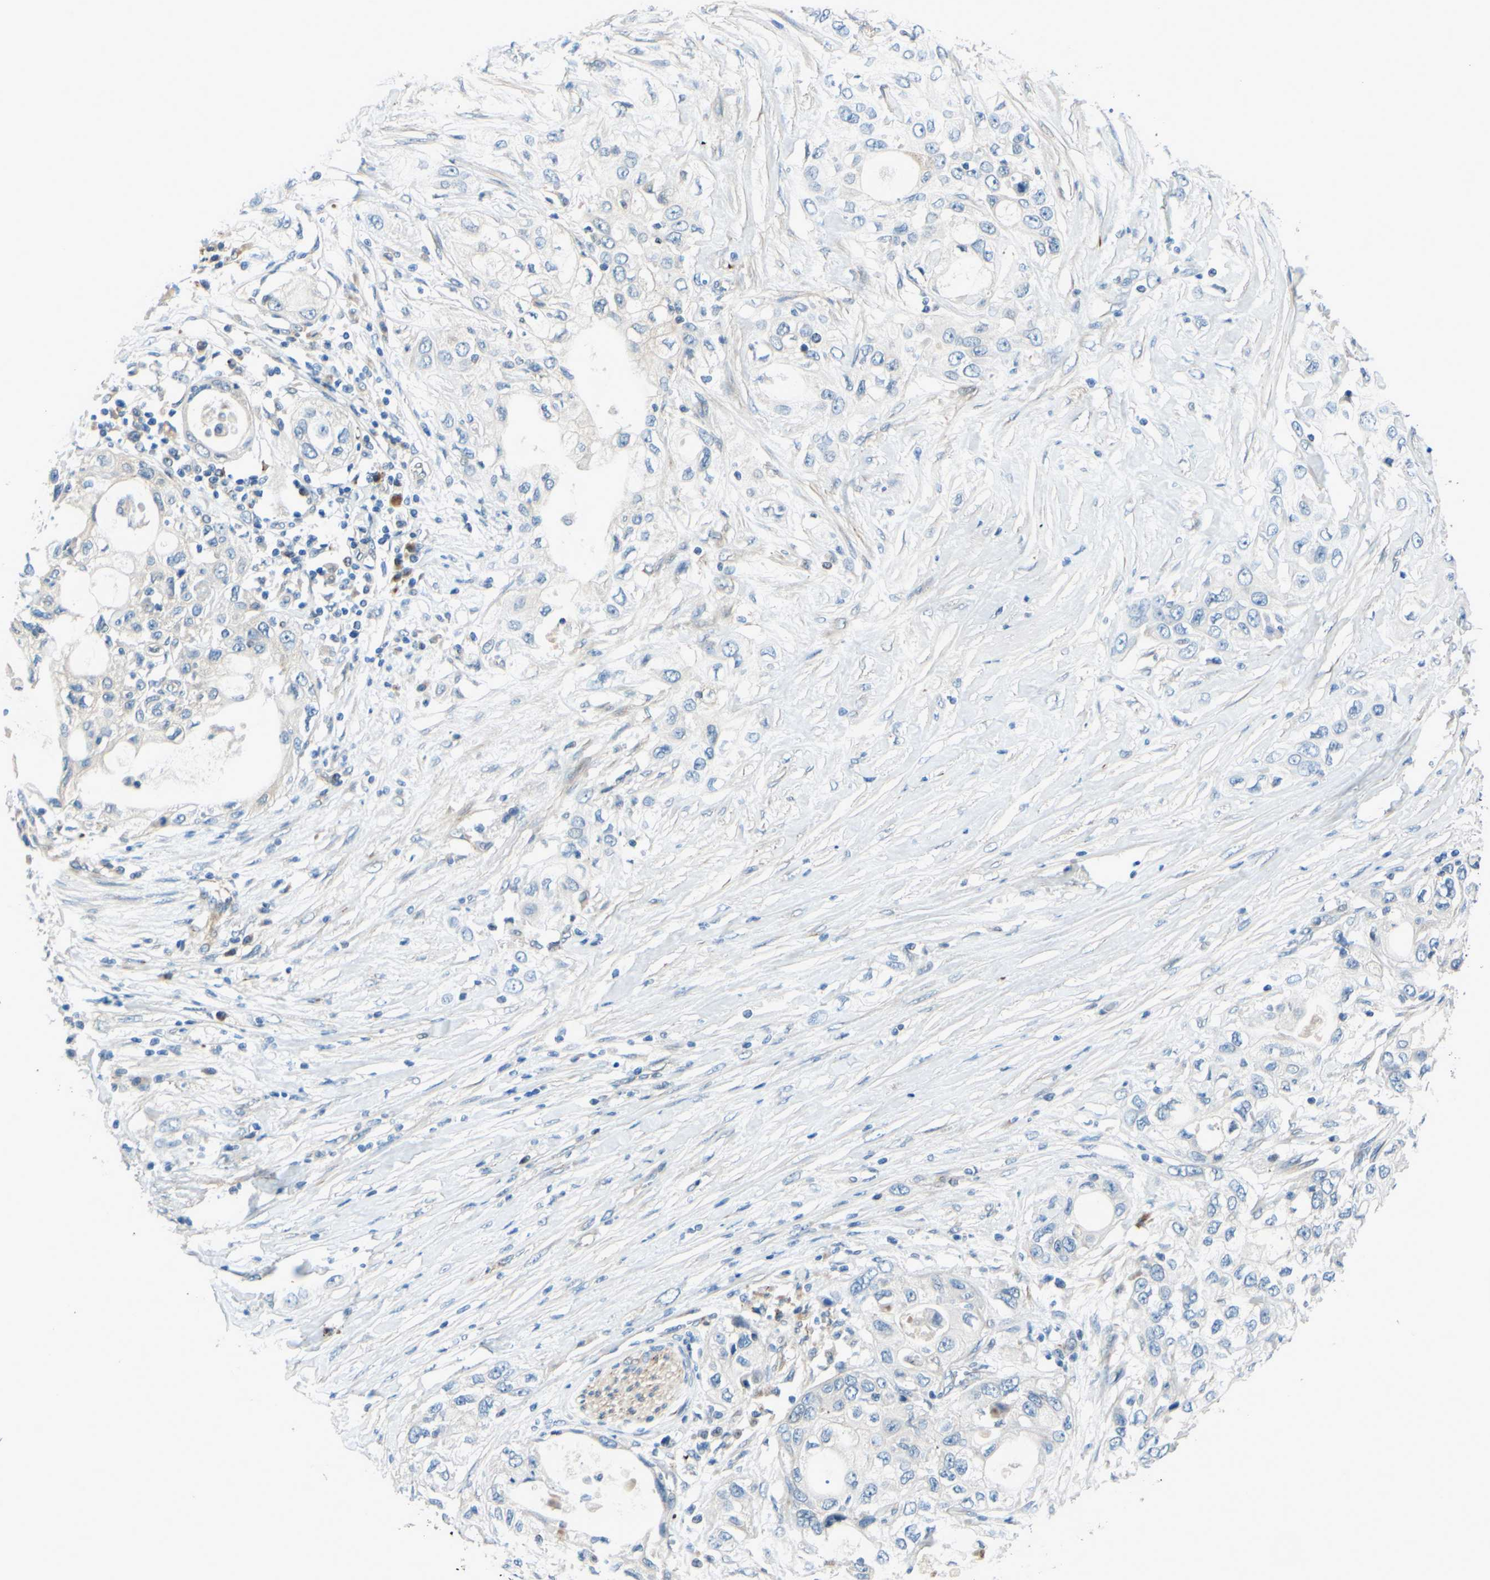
{"staining": {"intensity": "negative", "quantity": "none", "location": "none"}, "tissue": "pancreatic cancer", "cell_type": "Tumor cells", "image_type": "cancer", "snomed": [{"axis": "morphology", "description": "Adenocarcinoma, NOS"}, {"axis": "topography", "description": "Pancreas"}], "caption": "Immunohistochemistry (IHC) photomicrograph of neoplastic tissue: human adenocarcinoma (pancreatic) stained with DAB (3,3'-diaminobenzidine) displays no significant protein positivity in tumor cells.", "gene": "ARHGAP1", "patient": {"sex": "female", "age": 70}}